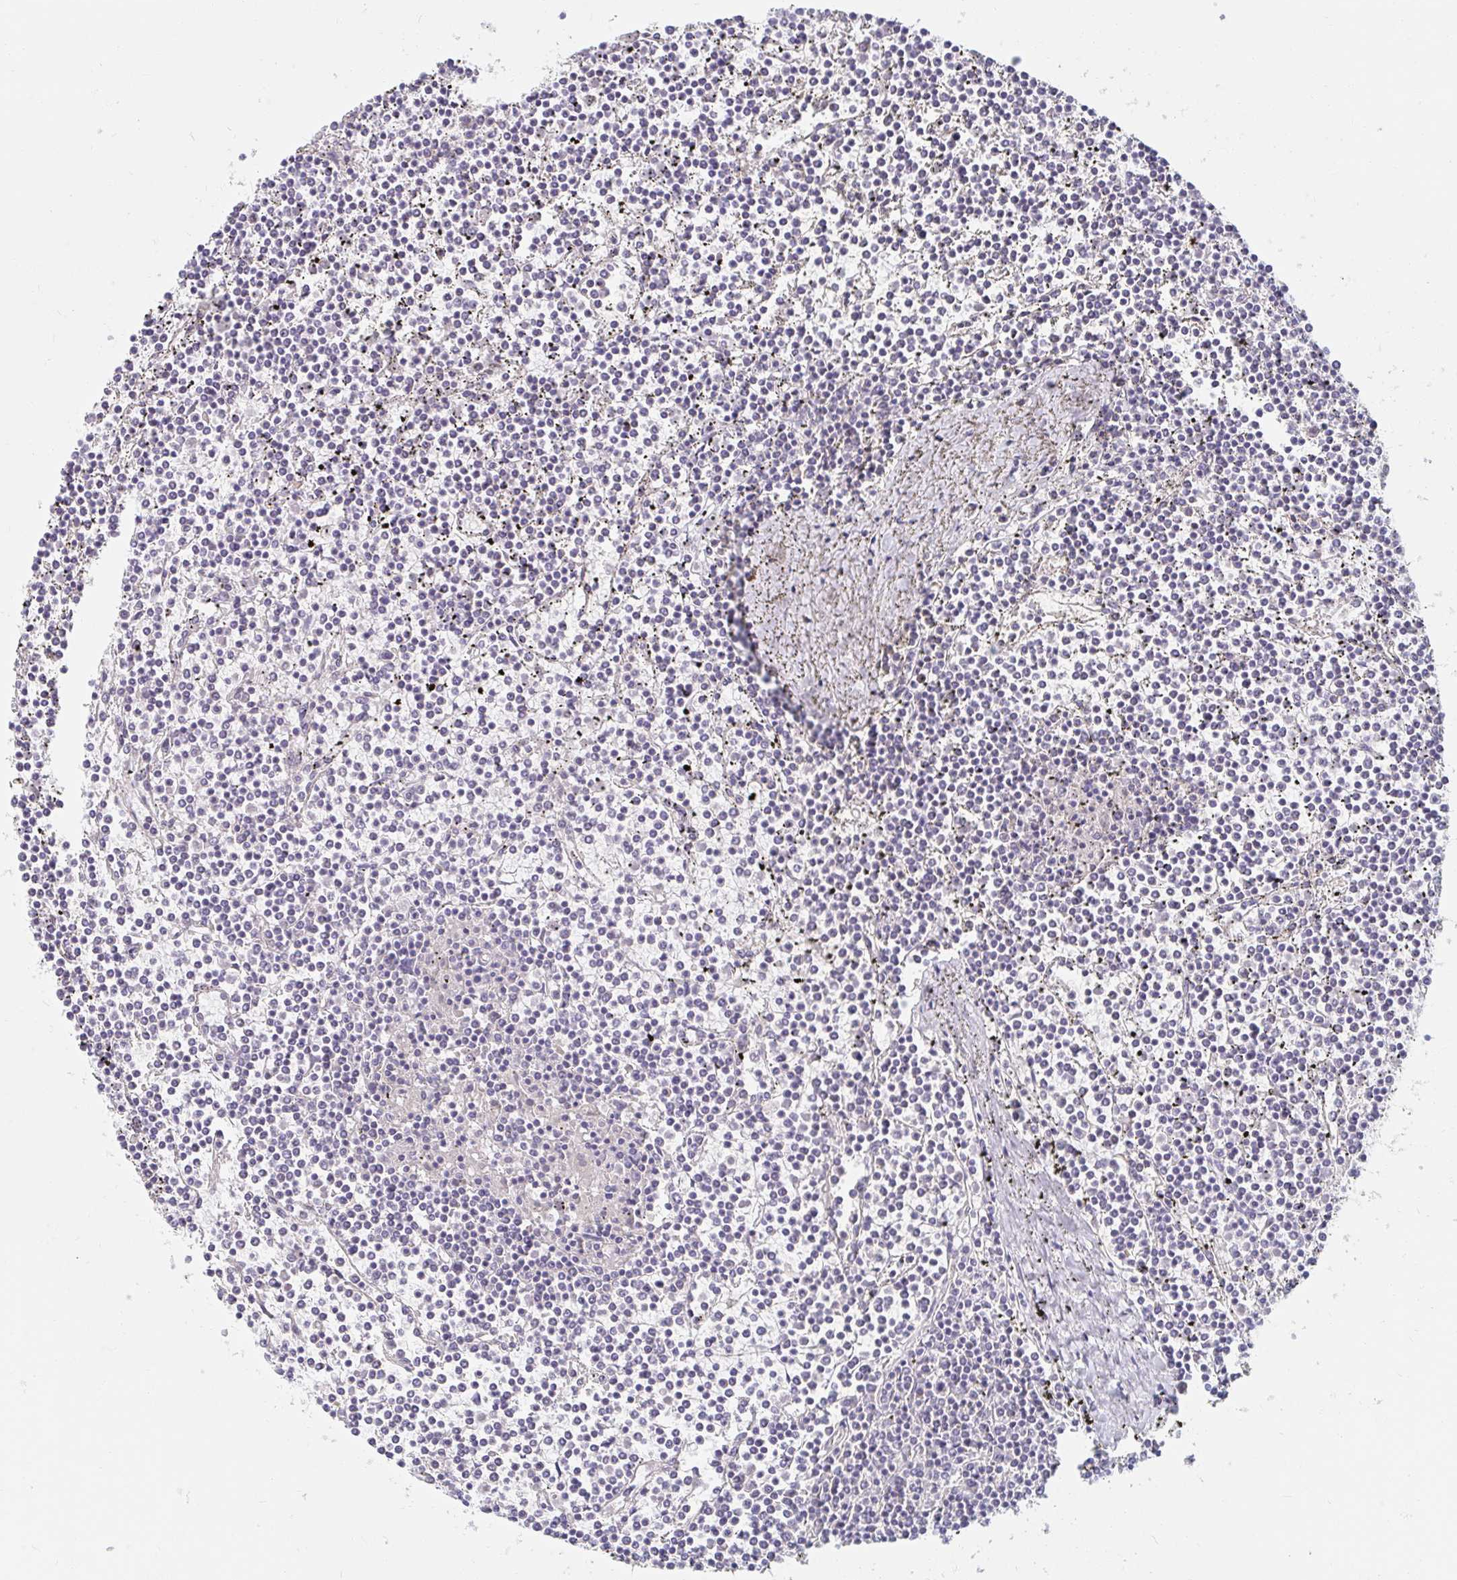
{"staining": {"intensity": "negative", "quantity": "none", "location": "none"}, "tissue": "lymphoma", "cell_type": "Tumor cells", "image_type": "cancer", "snomed": [{"axis": "morphology", "description": "Malignant lymphoma, non-Hodgkin's type, Low grade"}, {"axis": "topography", "description": "Spleen"}], "caption": "The image reveals no staining of tumor cells in lymphoma.", "gene": "MAVS", "patient": {"sex": "female", "age": 19}}